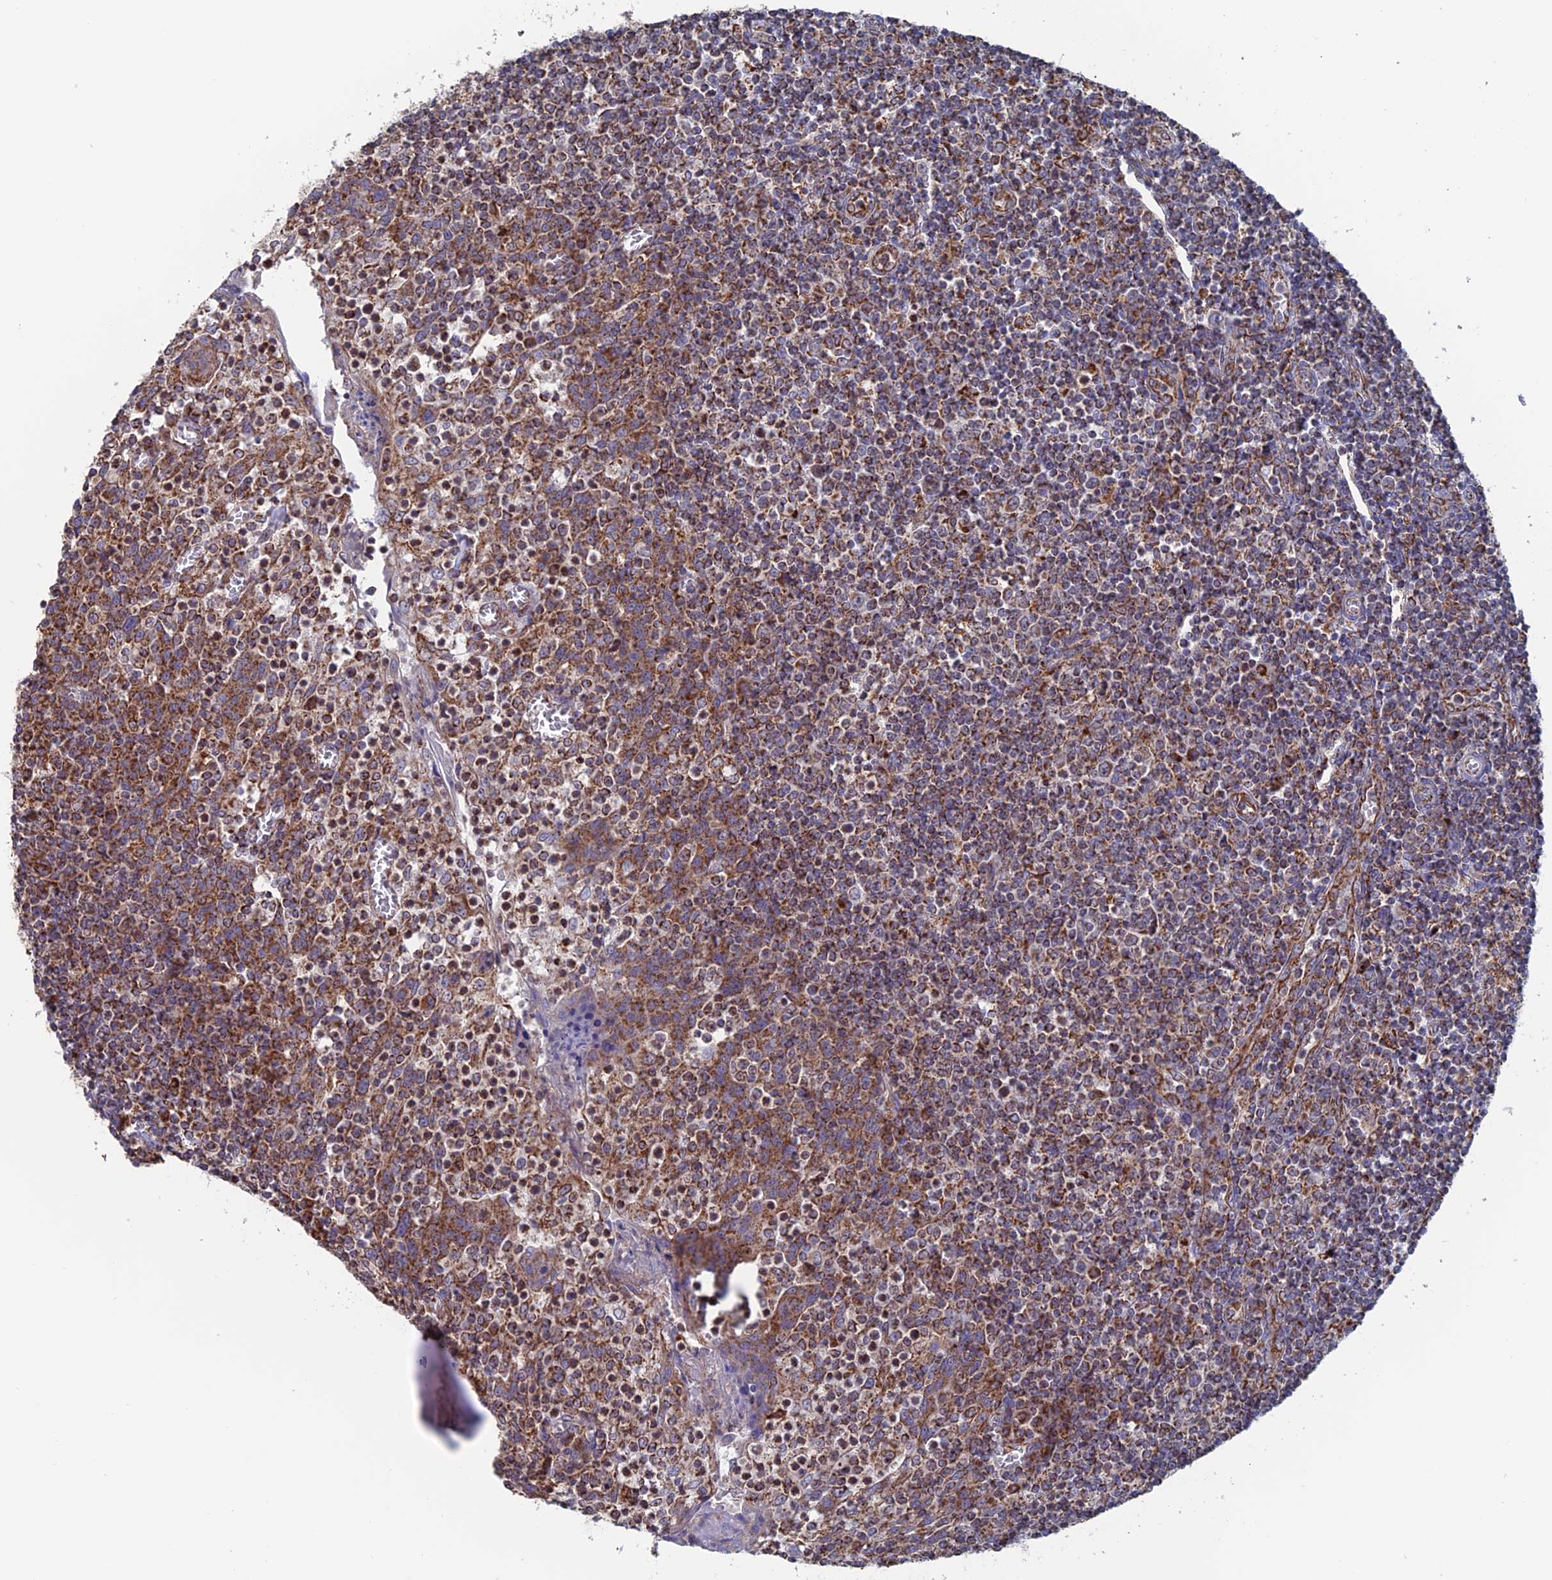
{"staining": {"intensity": "strong", "quantity": ">75%", "location": "cytoplasmic/membranous"}, "tissue": "tonsil", "cell_type": "Germinal center cells", "image_type": "normal", "snomed": [{"axis": "morphology", "description": "Normal tissue, NOS"}, {"axis": "topography", "description": "Tonsil"}], "caption": "Protein staining by immunohistochemistry (IHC) demonstrates strong cytoplasmic/membranous staining in approximately >75% of germinal center cells in benign tonsil. The staining was performed using DAB (3,3'-diaminobenzidine) to visualize the protein expression in brown, while the nuclei were stained in blue with hematoxylin (Magnification: 20x).", "gene": "DTYMK", "patient": {"sex": "female", "age": 19}}